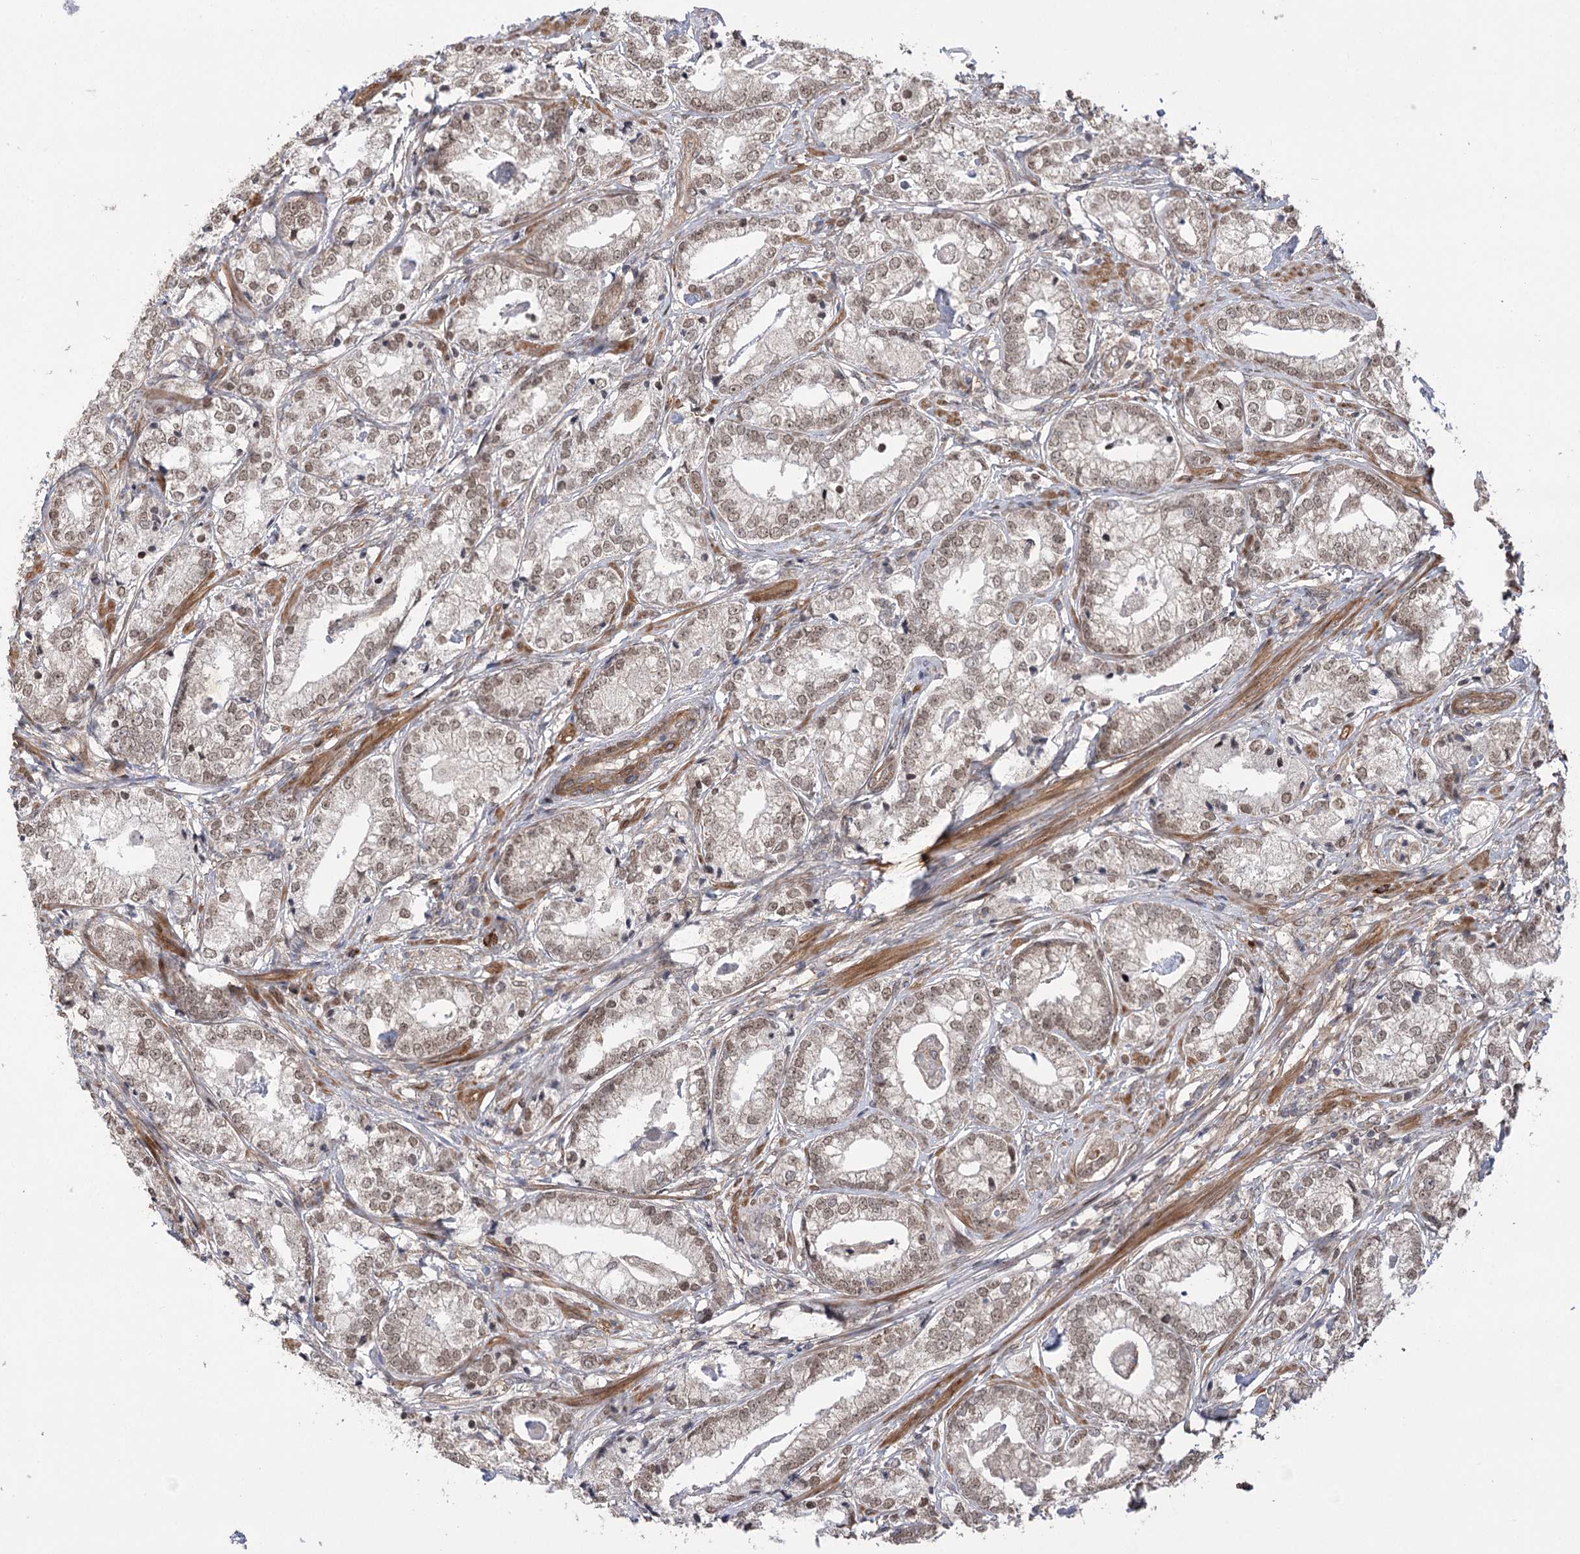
{"staining": {"intensity": "weak", "quantity": "25%-75%", "location": "nuclear"}, "tissue": "prostate cancer", "cell_type": "Tumor cells", "image_type": "cancer", "snomed": [{"axis": "morphology", "description": "Adenocarcinoma, High grade"}, {"axis": "topography", "description": "Prostate"}], "caption": "Brown immunohistochemical staining in human adenocarcinoma (high-grade) (prostate) shows weak nuclear staining in about 25%-75% of tumor cells.", "gene": "TENM2", "patient": {"sex": "male", "age": 69}}